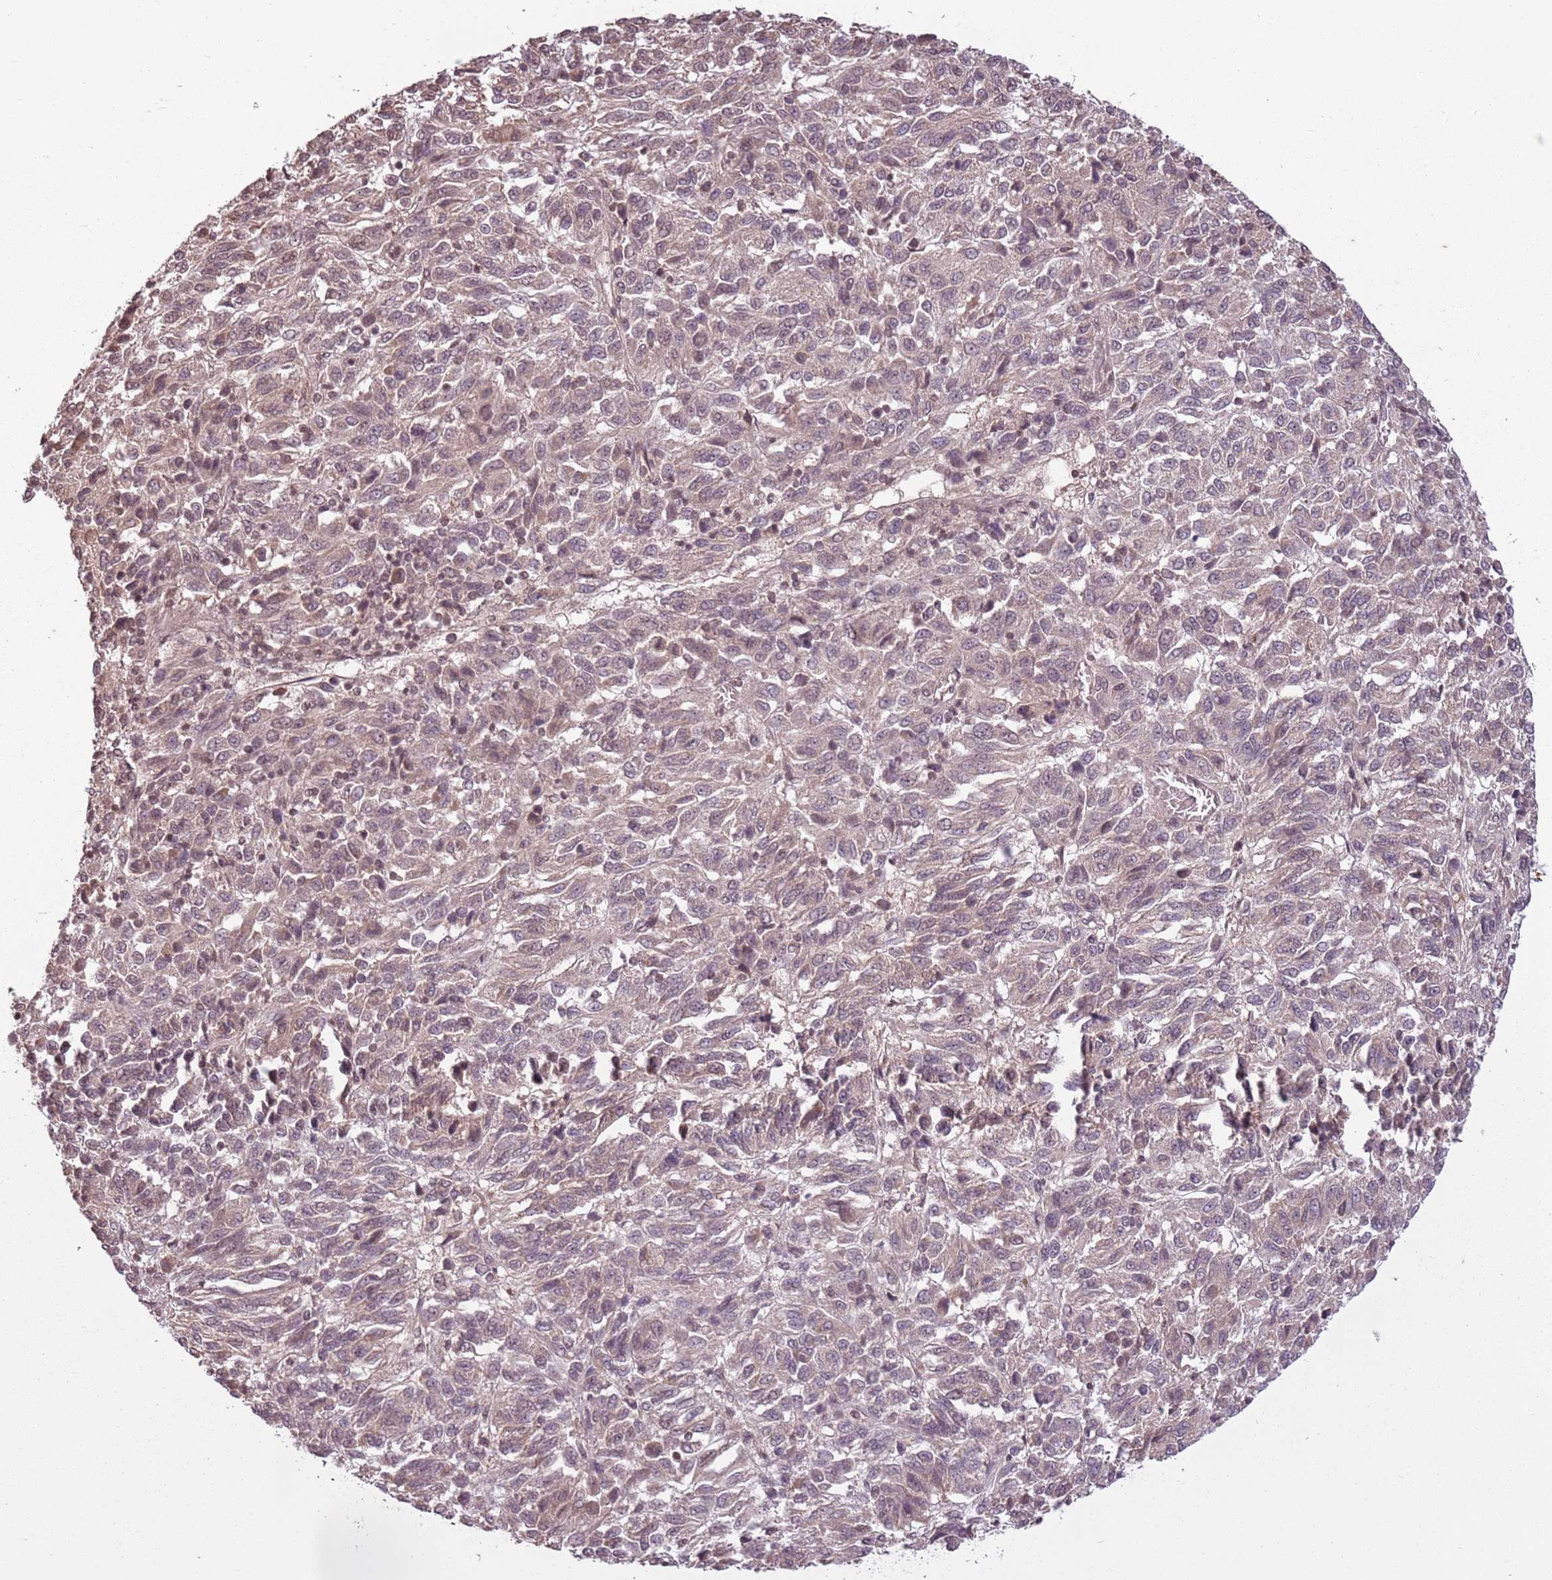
{"staining": {"intensity": "weak", "quantity": ">75%", "location": "cytoplasmic/membranous"}, "tissue": "melanoma", "cell_type": "Tumor cells", "image_type": "cancer", "snomed": [{"axis": "morphology", "description": "Malignant melanoma, Metastatic site"}, {"axis": "topography", "description": "Lung"}], "caption": "Immunohistochemical staining of melanoma shows low levels of weak cytoplasmic/membranous protein staining in approximately >75% of tumor cells.", "gene": "CAPN9", "patient": {"sex": "male", "age": 64}}